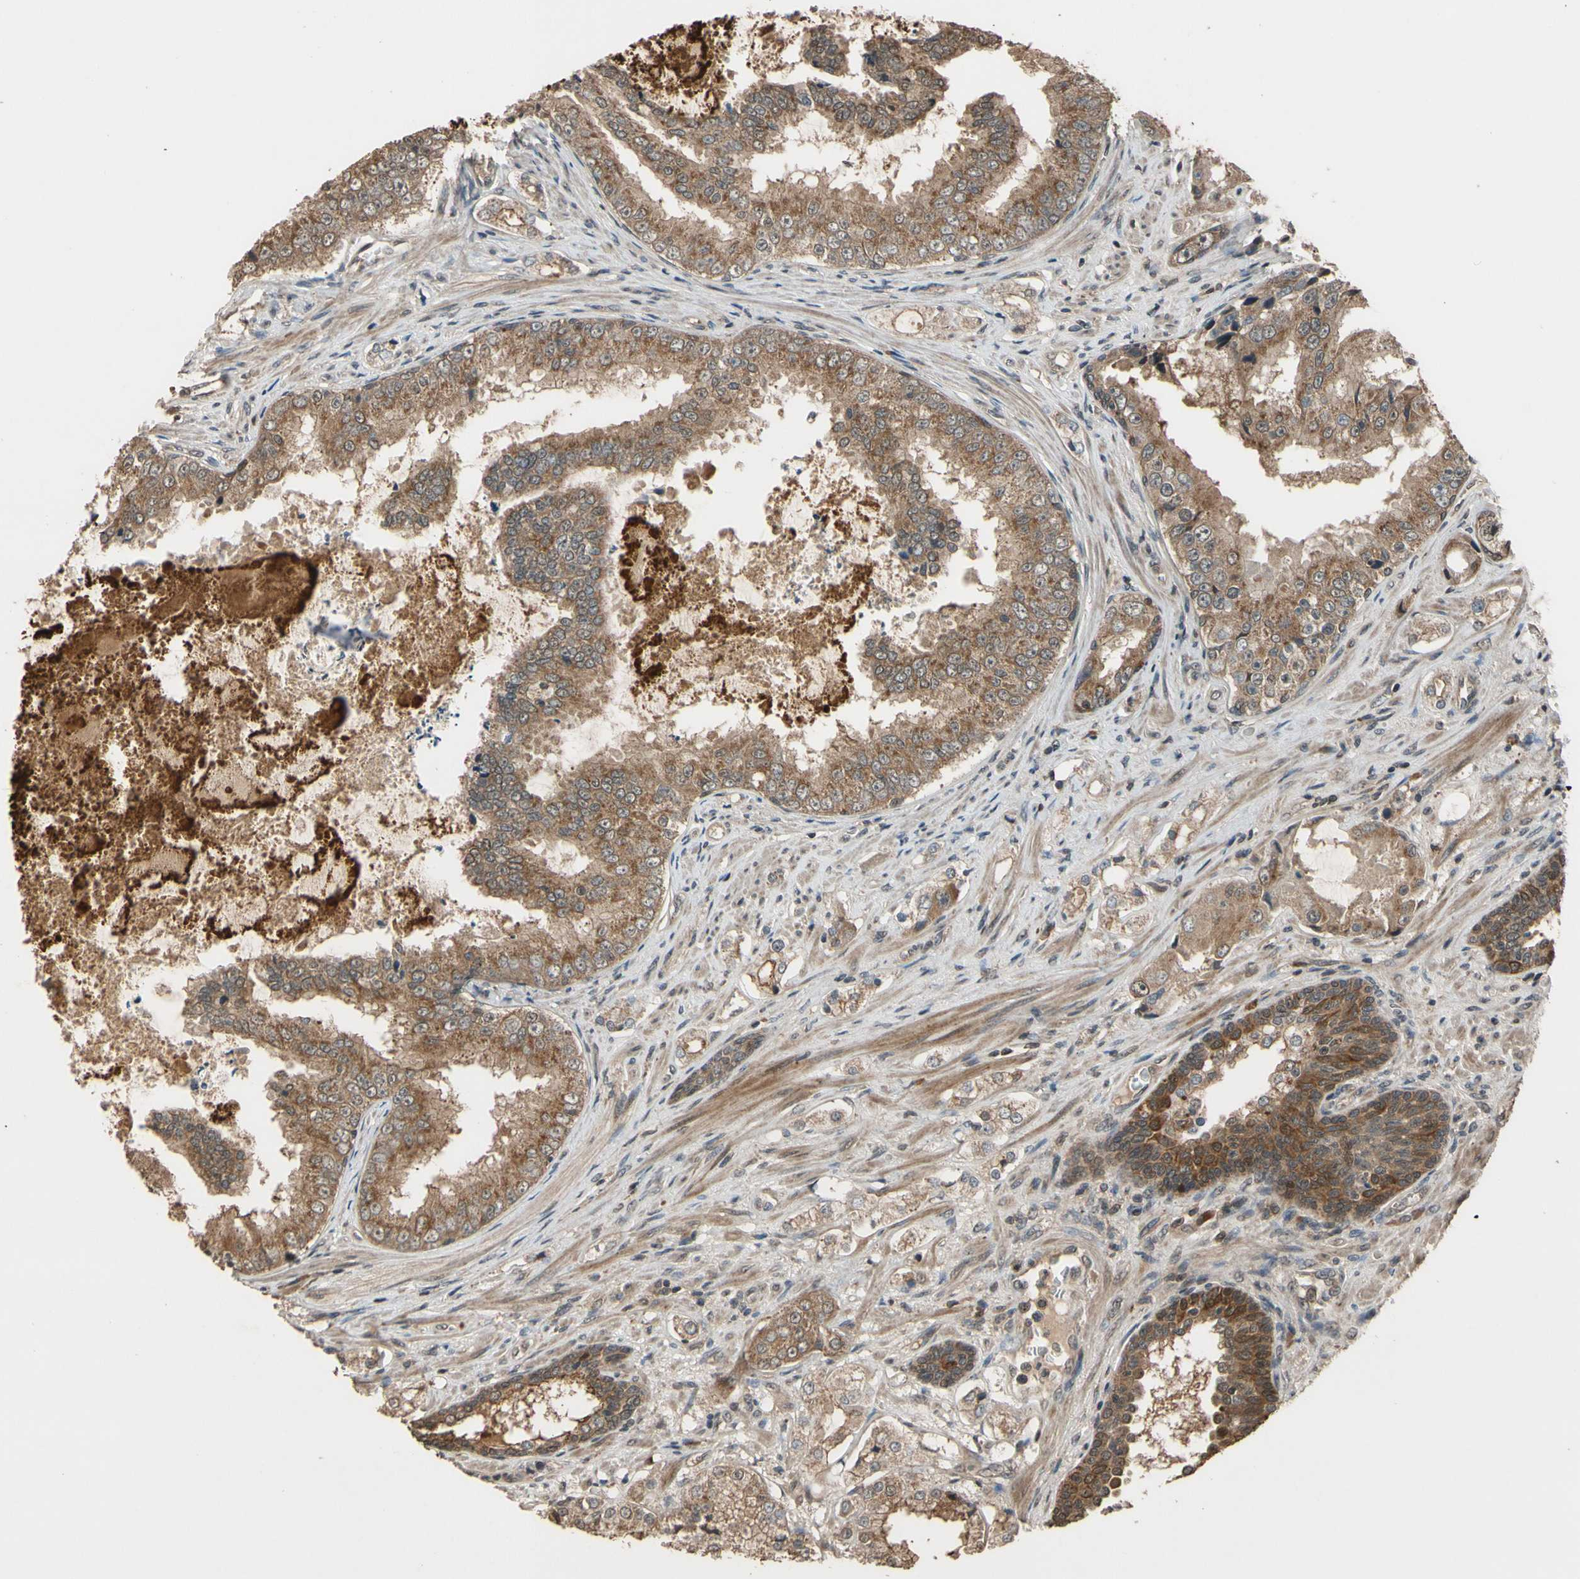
{"staining": {"intensity": "moderate", "quantity": ">75%", "location": "cytoplasmic/membranous"}, "tissue": "prostate cancer", "cell_type": "Tumor cells", "image_type": "cancer", "snomed": [{"axis": "morphology", "description": "Adenocarcinoma, High grade"}, {"axis": "topography", "description": "Prostate"}], "caption": "Immunohistochemistry of prostate high-grade adenocarcinoma reveals medium levels of moderate cytoplasmic/membranous expression in approximately >75% of tumor cells. The staining was performed using DAB (3,3'-diaminobenzidine) to visualize the protein expression in brown, while the nuclei were stained in blue with hematoxylin (Magnification: 20x).", "gene": "TMEM230", "patient": {"sex": "male", "age": 73}}